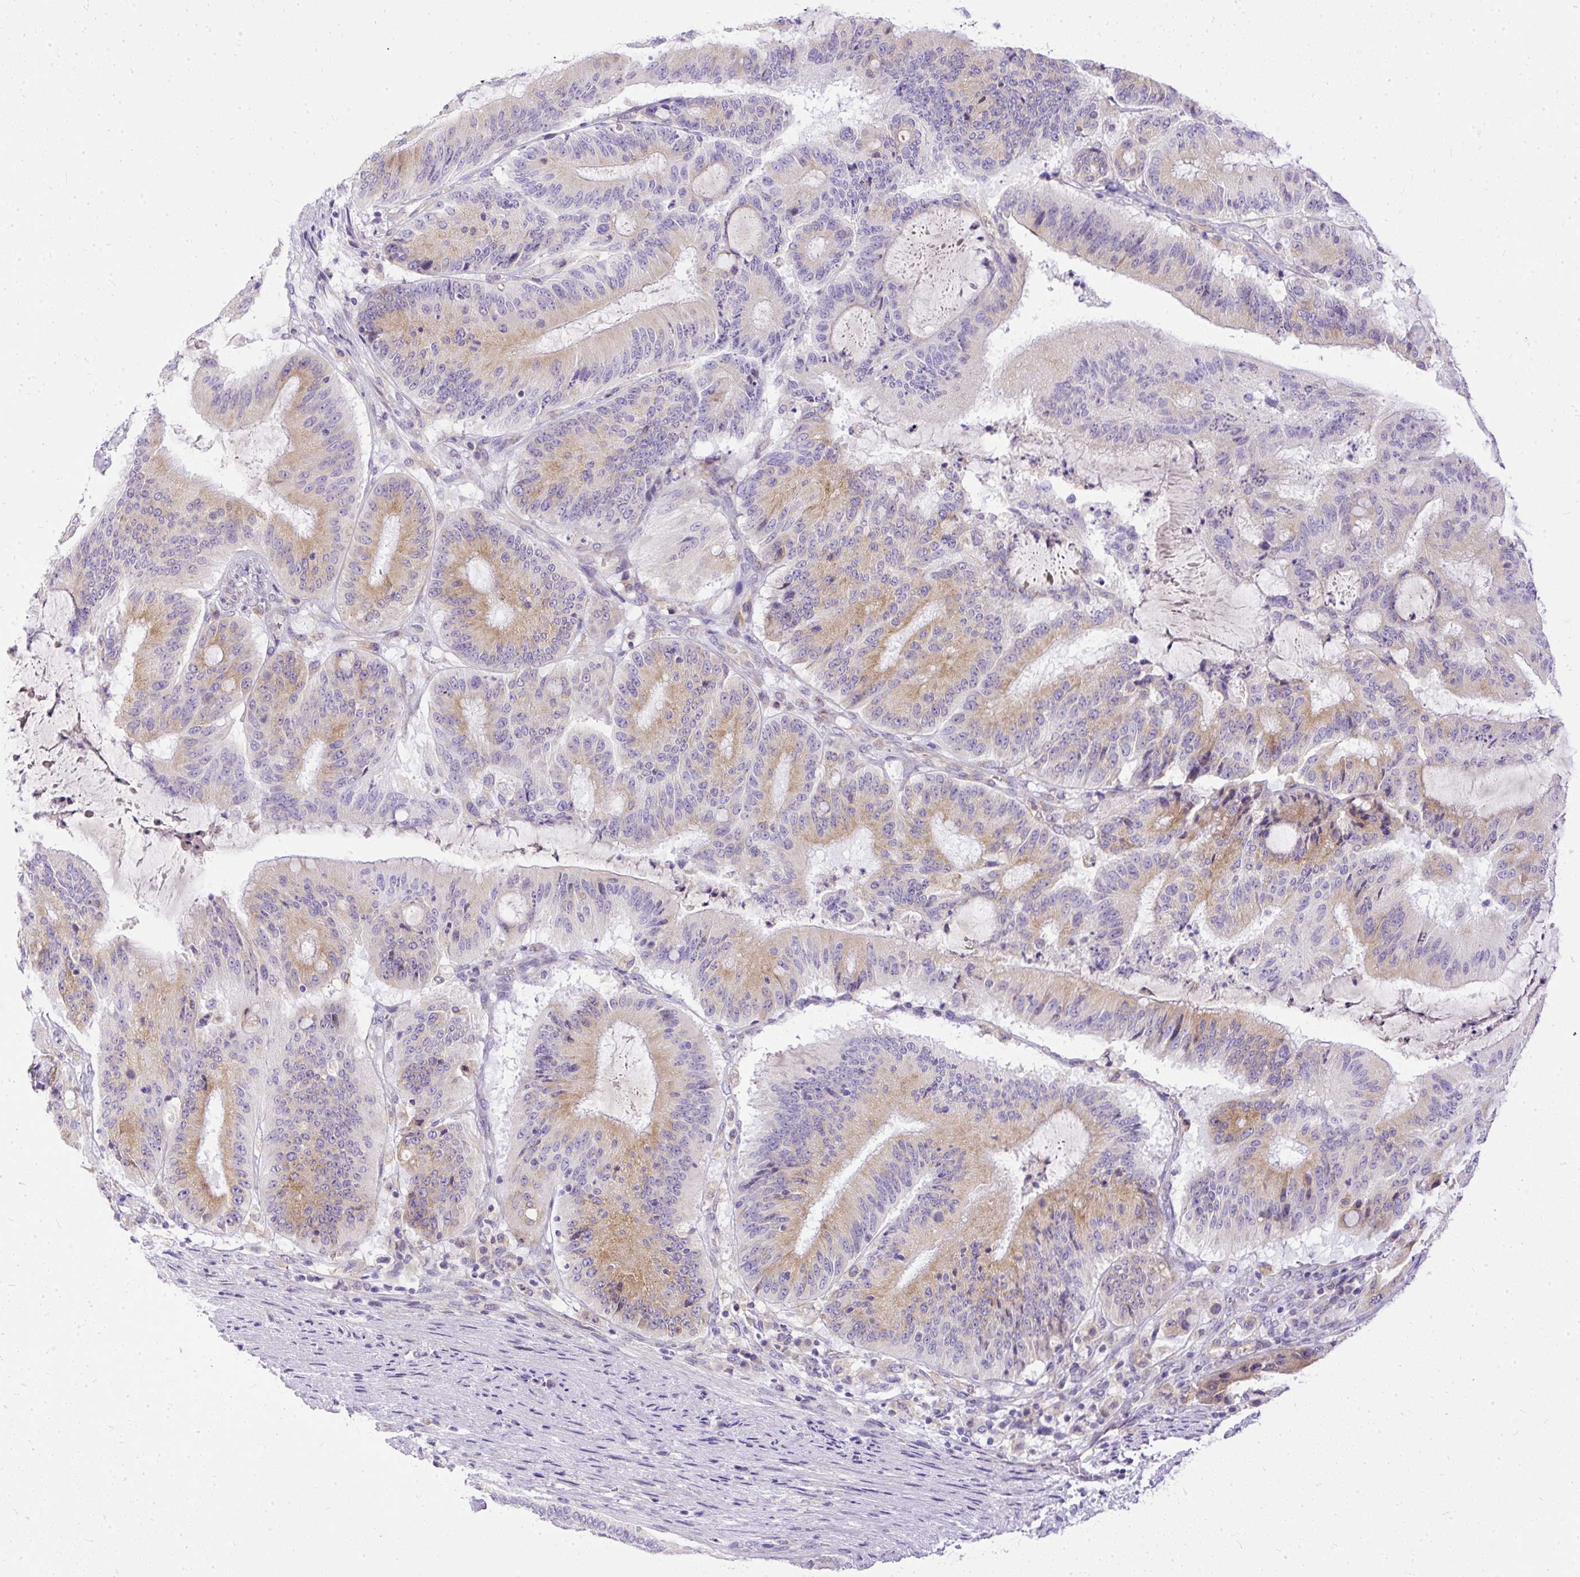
{"staining": {"intensity": "moderate", "quantity": "25%-75%", "location": "cytoplasmic/membranous"}, "tissue": "liver cancer", "cell_type": "Tumor cells", "image_type": "cancer", "snomed": [{"axis": "morphology", "description": "Normal tissue, NOS"}, {"axis": "morphology", "description": "Cholangiocarcinoma"}, {"axis": "topography", "description": "Liver"}, {"axis": "topography", "description": "Peripheral nerve tissue"}], "caption": "Liver cancer (cholangiocarcinoma) stained with a brown dye exhibits moderate cytoplasmic/membranous positive positivity in about 25%-75% of tumor cells.", "gene": "AMFR", "patient": {"sex": "female", "age": 73}}